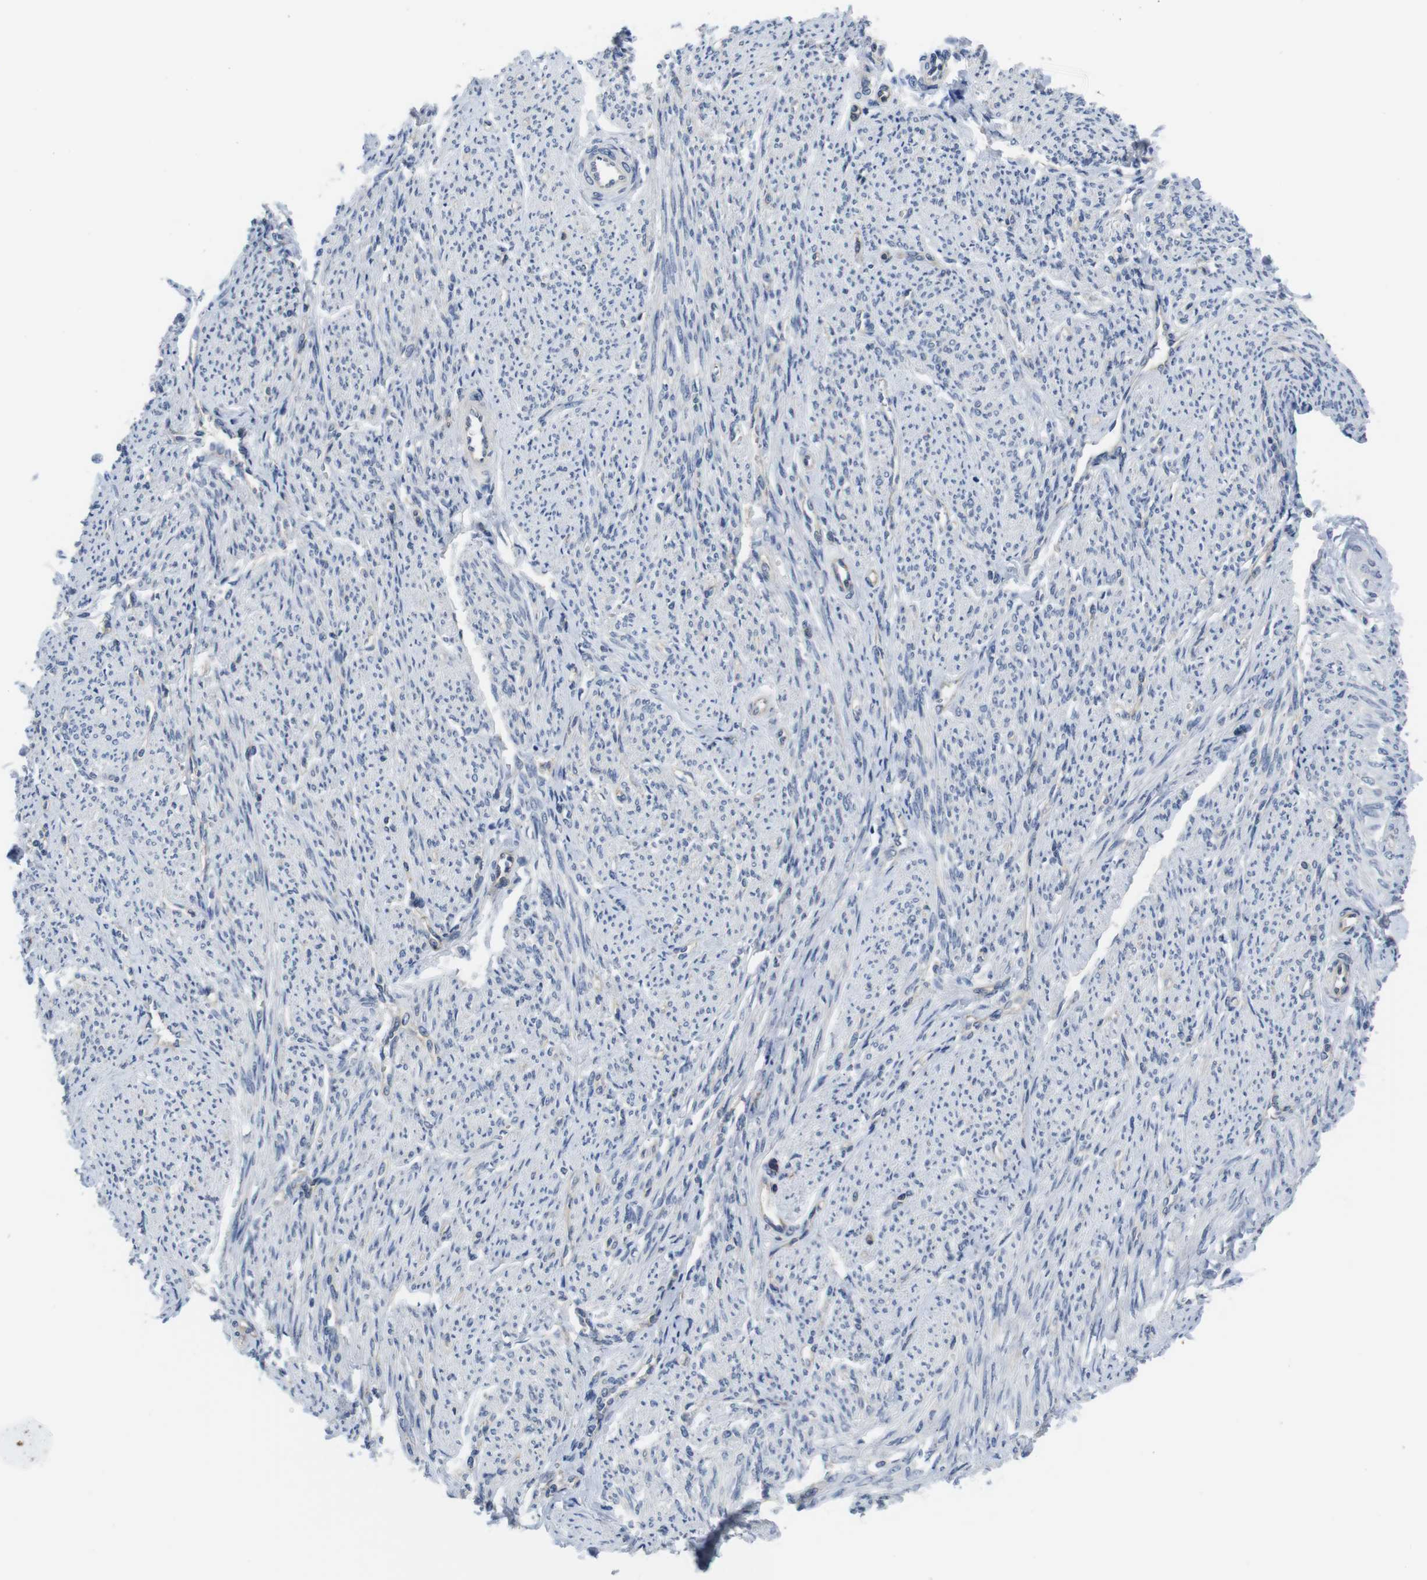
{"staining": {"intensity": "negative", "quantity": "none", "location": "none"}, "tissue": "smooth muscle", "cell_type": "Smooth muscle cells", "image_type": "normal", "snomed": [{"axis": "morphology", "description": "Normal tissue, NOS"}, {"axis": "topography", "description": "Smooth muscle"}], "caption": "Smooth muscle cells show no significant protein positivity in unremarkable smooth muscle.", "gene": "FADD", "patient": {"sex": "female", "age": 65}}